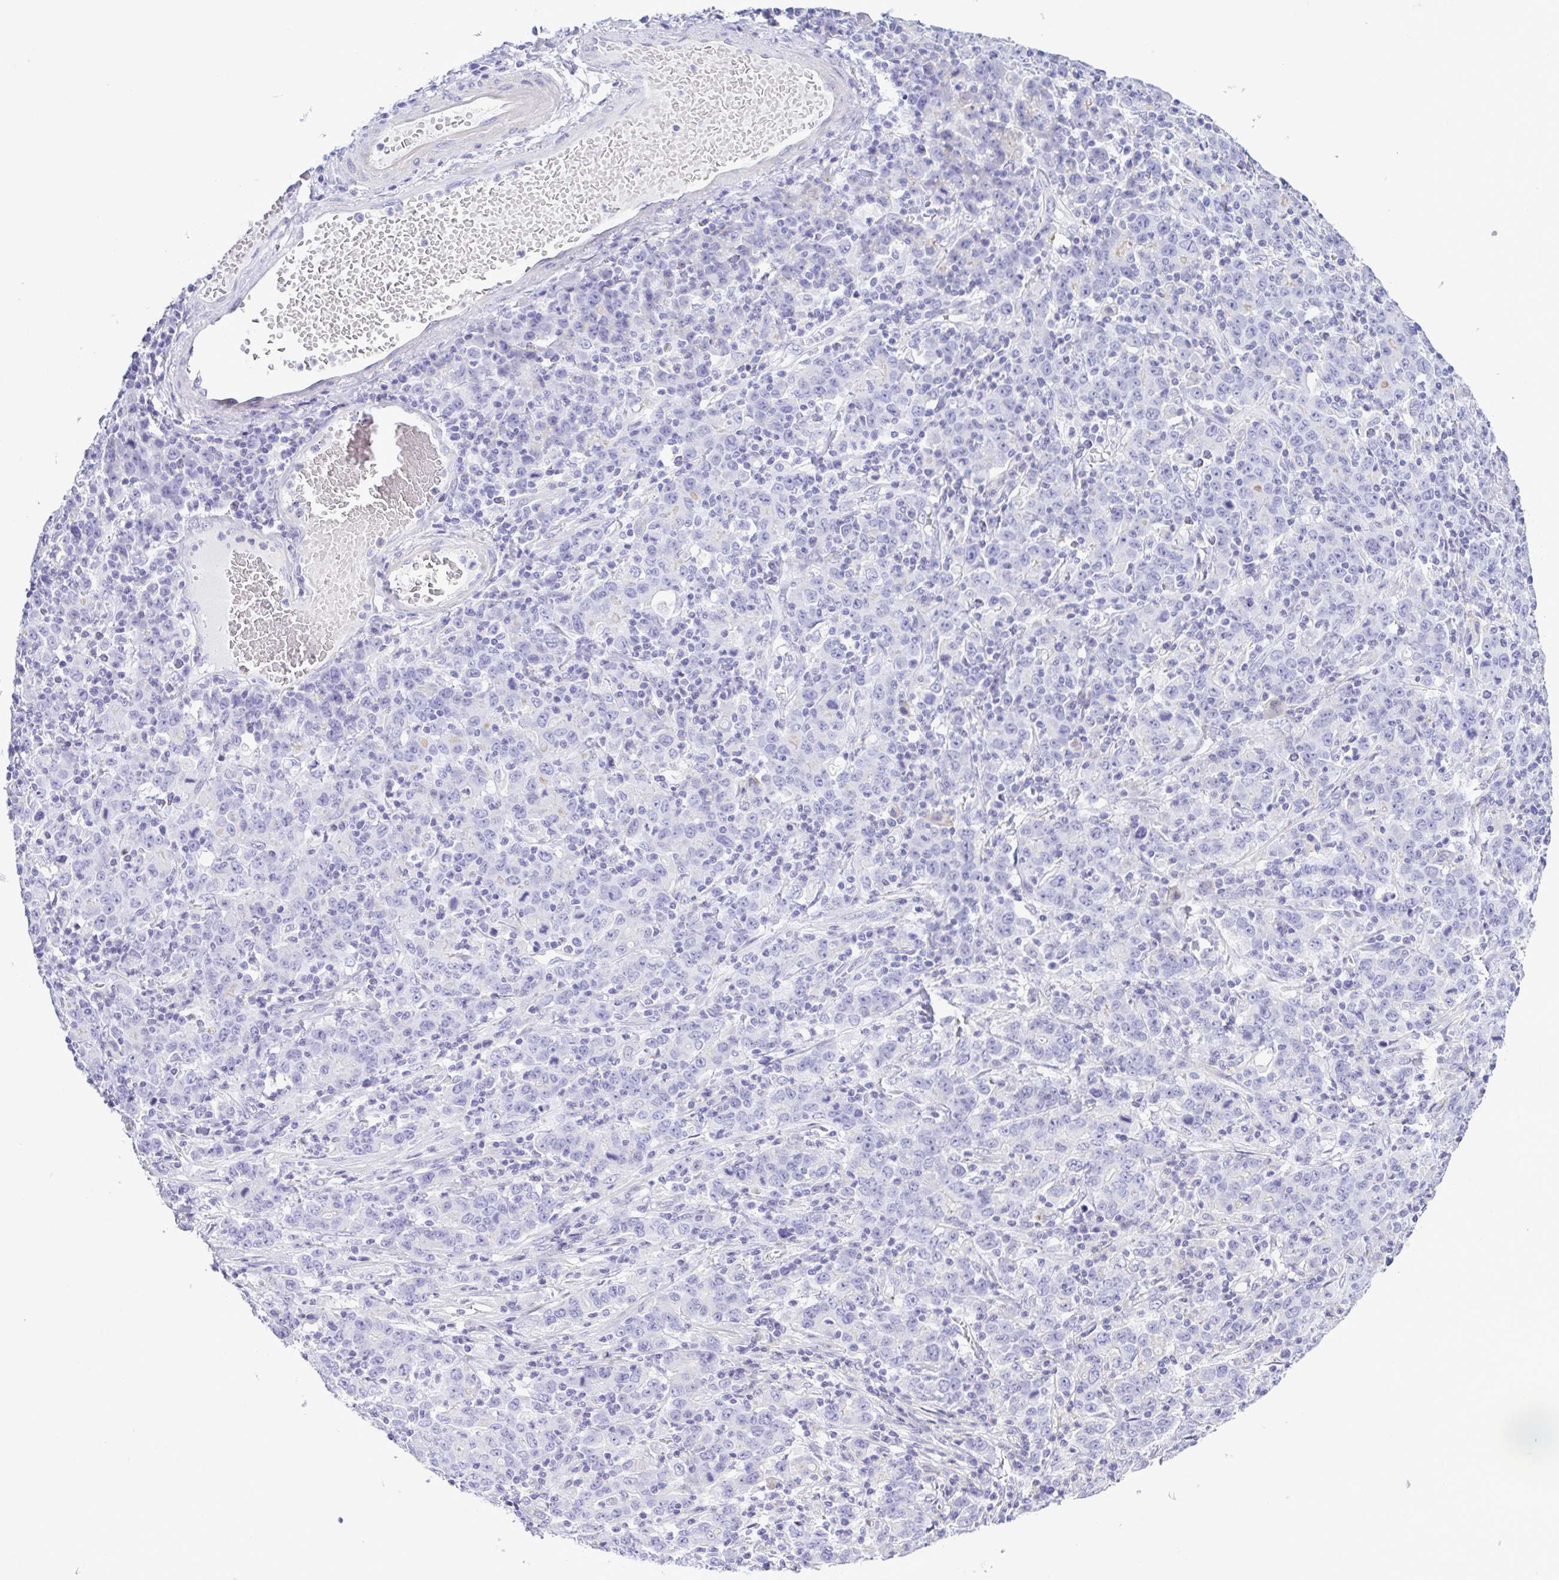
{"staining": {"intensity": "negative", "quantity": "none", "location": "none"}, "tissue": "stomach cancer", "cell_type": "Tumor cells", "image_type": "cancer", "snomed": [{"axis": "morphology", "description": "Adenocarcinoma, NOS"}, {"axis": "topography", "description": "Stomach, upper"}], "caption": "This photomicrograph is of stomach cancer (adenocarcinoma) stained with immunohistochemistry (IHC) to label a protein in brown with the nuclei are counter-stained blue. There is no expression in tumor cells. (Brightfield microscopy of DAB IHC at high magnification).", "gene": "GPR182", "patient": {"sex": "male", "age": 69}}